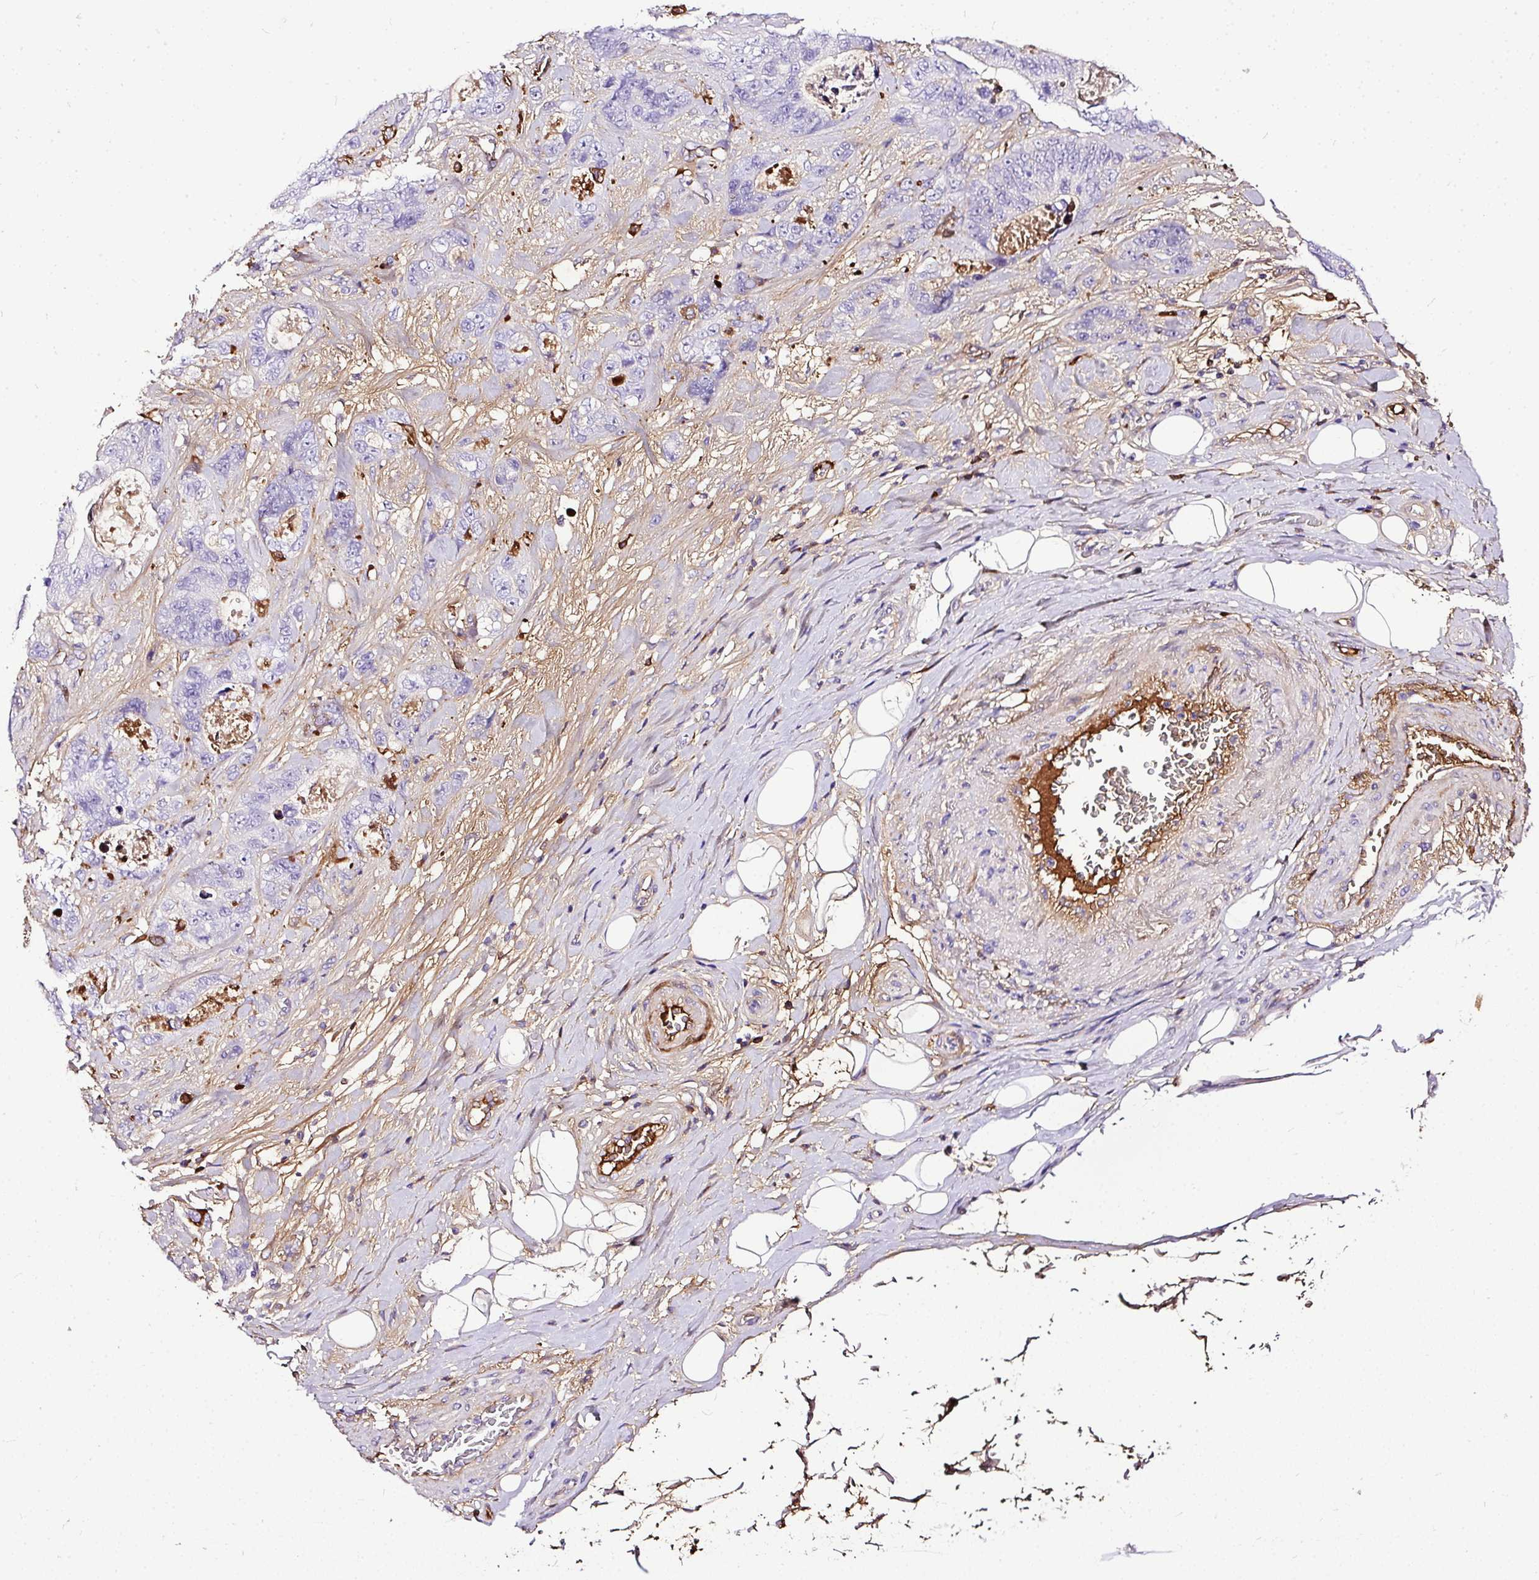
{"staining": {"intensity": "negative", "quantity": "none", "location": "none"}, "tissue": "stomach cancer", "cell_type": "Tumor cells", "image_type": "cancer", "snomed": [{"axis": "morphology", "description": "Normal tissue, NOS"}, {"axis": "morphology", "description": "Adenocarcinoma, NOS"}, {"axis": "topography", "description": "Stomach"}], "caption": "Stomach cancer was stained to show a protein in brown. There is no significant expression in tumor cells. (IHC, brightfield microscopy, high magnification).", "gene": "CLEC3B", "patient": {"sex": "female", "age": 89}}